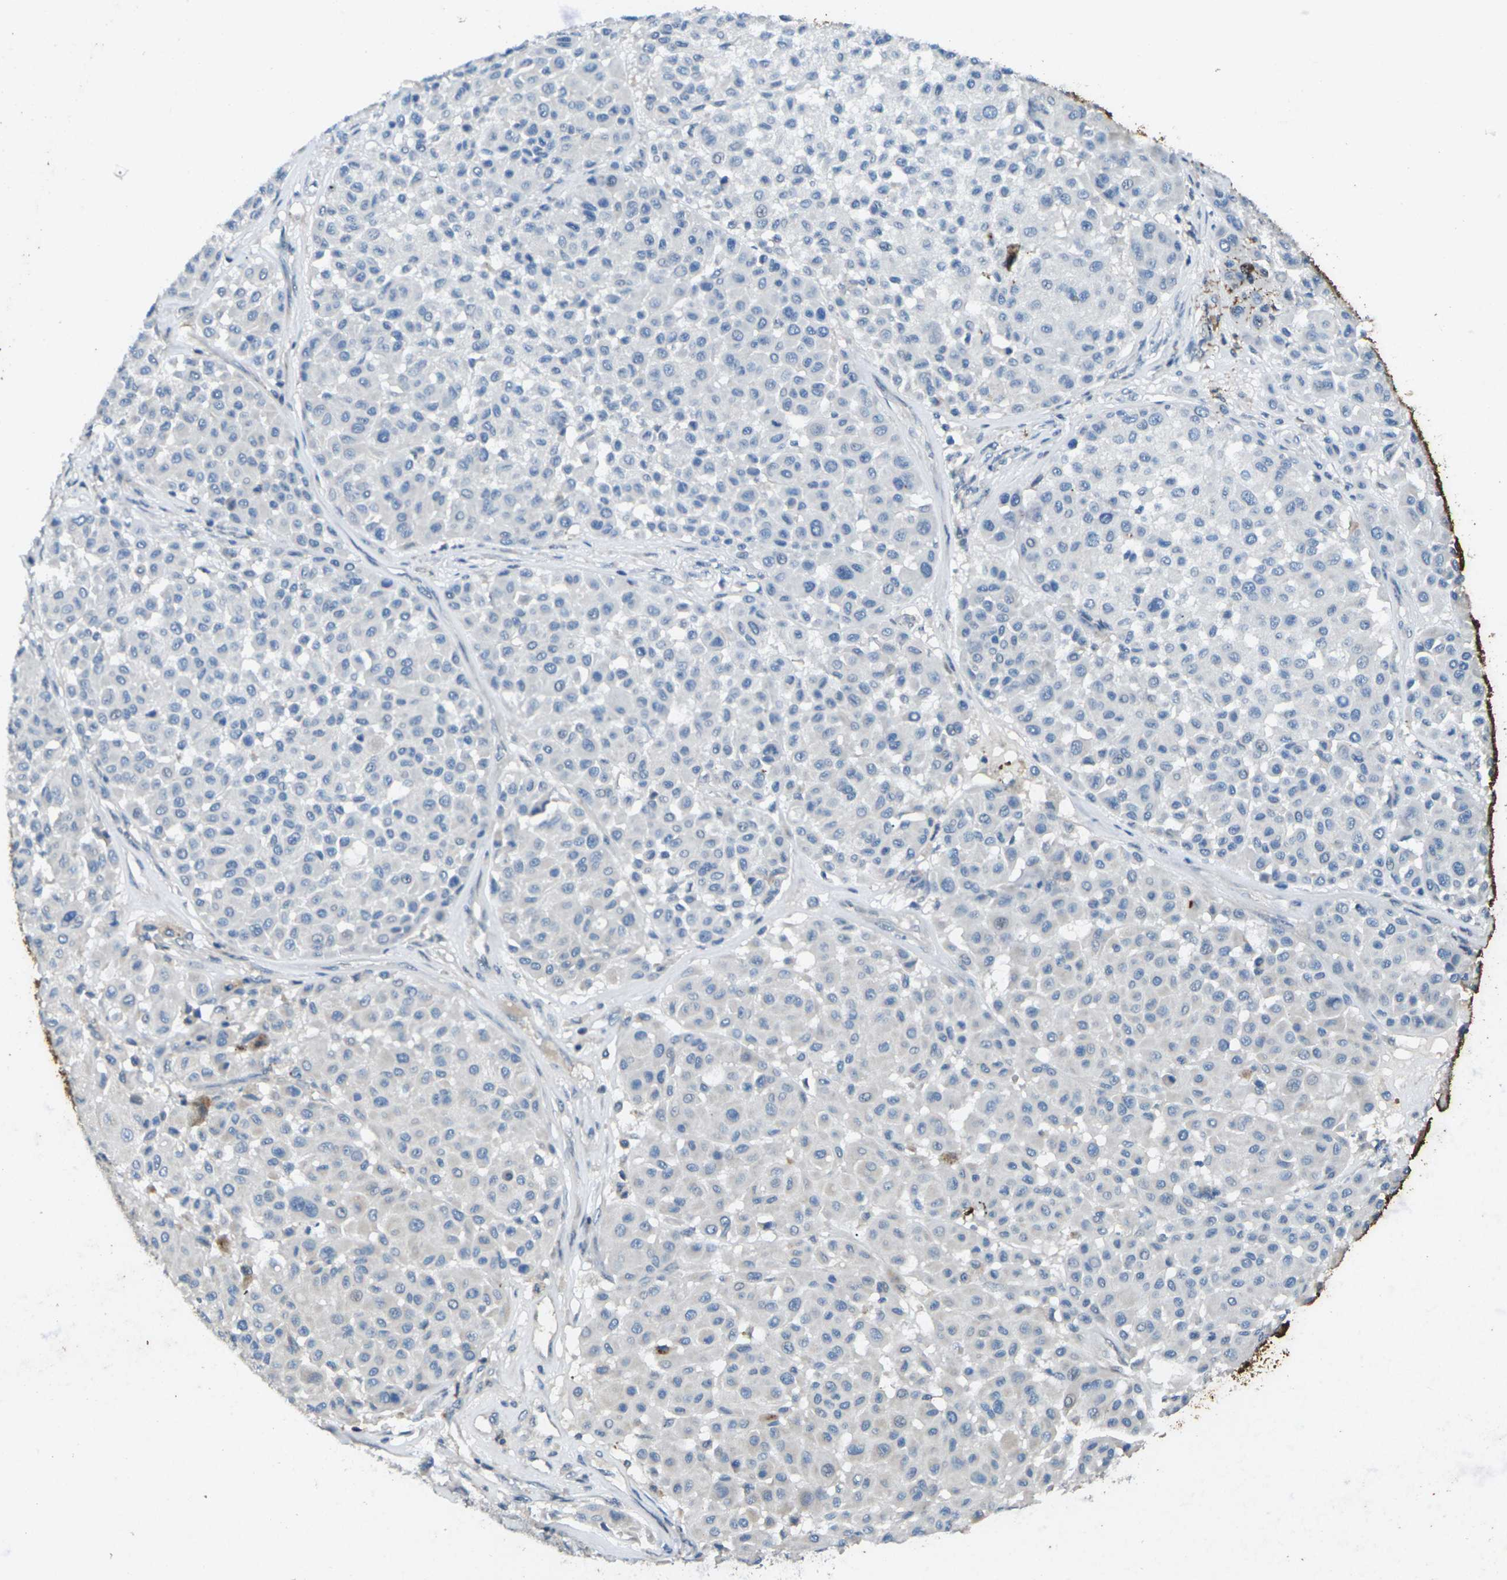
{"staining": {"intensity": "negative", "quantity": "none", "location": "none"}, "tissue": "melanoma", "cell_type": "Tumor cells", "image_type": "cancer", "snomed": [{"axis": "morphology", "description": "Malignant melanoma, Metastatic site"}, {"axis": "topography", "description": "Soft tissue"}], "caption": "A micrograph of melanoma stained for a protein reveals no brown staining in tumor cells.", "gene": "SIGLEC14", "patient": {"sex": "male", "age": 41}}